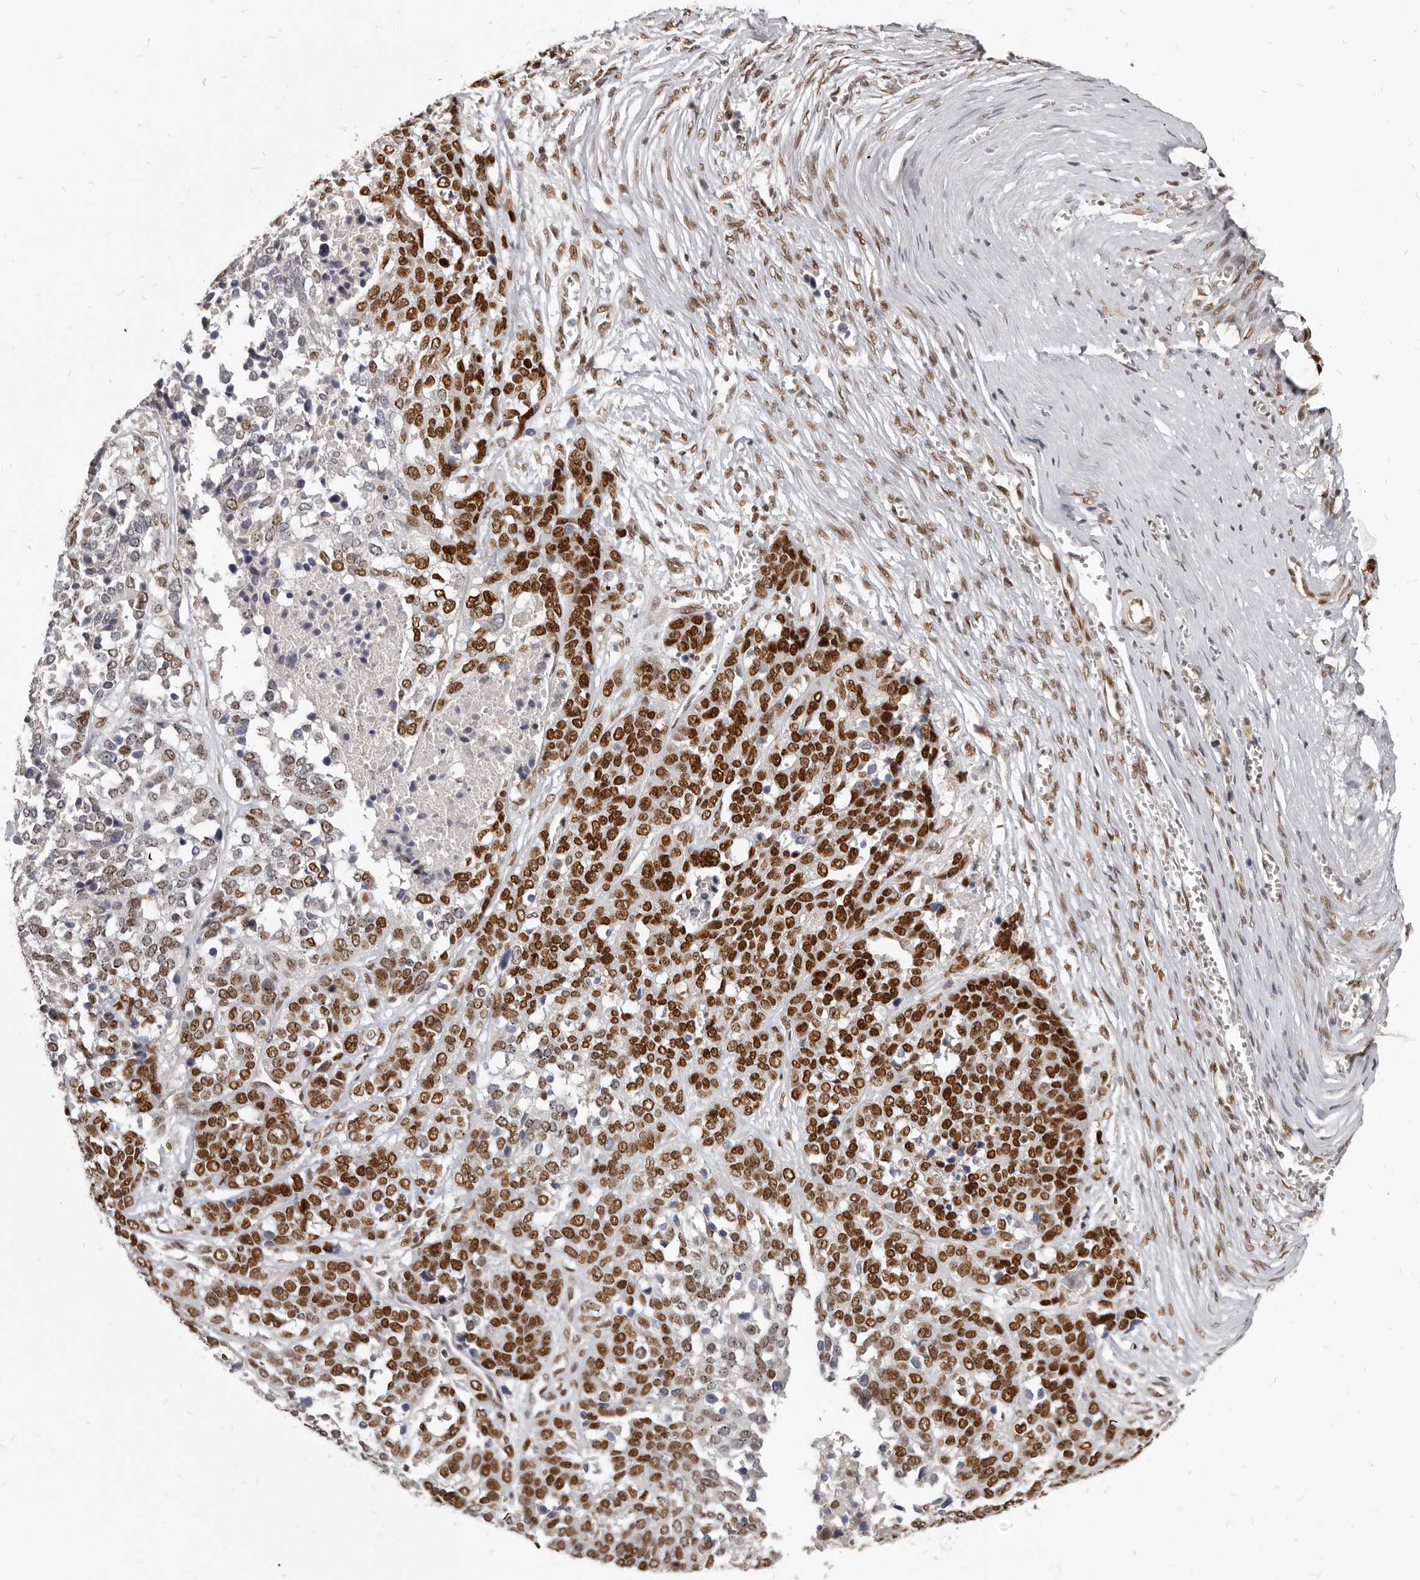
{"staining": {"intensity": "strong", "quantity": ">75%", "location": "nuclear"}, "tissue": "ovarian cancer", "cell_type": "Tumor cells", "image_type": "cancer", "snomed": [{"axis": "morphology", "description": "Cystadenocarcinoma, serous, NOS"}, {"axis": "topography", "description": "Ovary"}], "caption": "Human ovarian cancer stained with a brown dye reveals strong nuclear positive expression in approximately >75% of tumor cells.", "gene": "ATF5", "patient": {"sex": "female", "age": 44}}